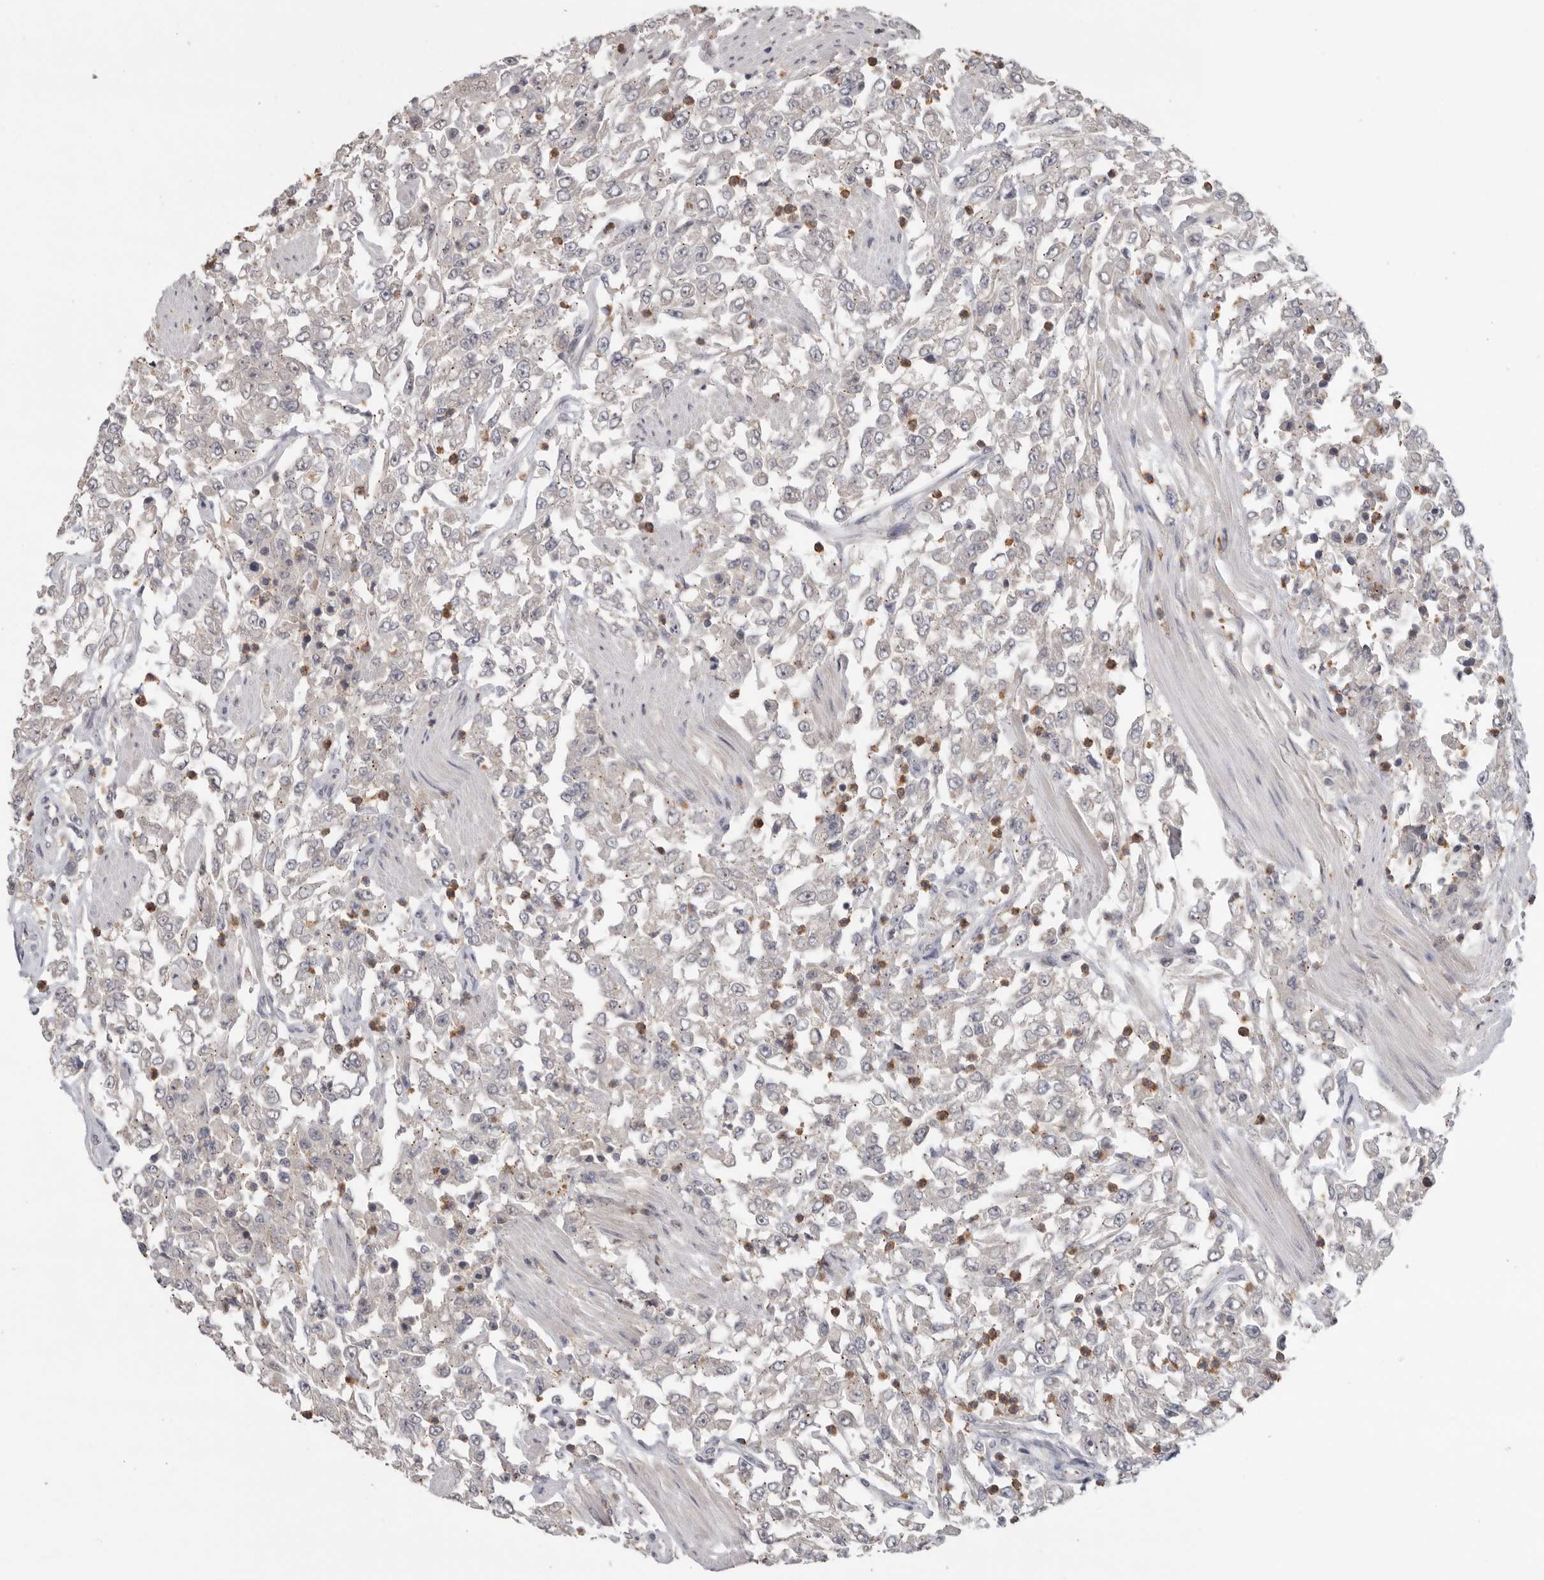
{"staining": {"intensity": "negative", "quantity": "none", "location": "none"}, "tissue": "urothelial cancer", "cell_type": "Tumor cells", "image_type": "cancer", "snomed": [{"axis": "morphology", "description": "Urothelial carcinoma, High grade"}, {"axis": "topography", "description": "Urinary bladder"}], "caption": "This is a image of immunohistochemistry staining of urothelial cancer, which shows no staining in tumor cells.", "gene": "KLK5", "patient": {"sex": "male", "age": 46}}